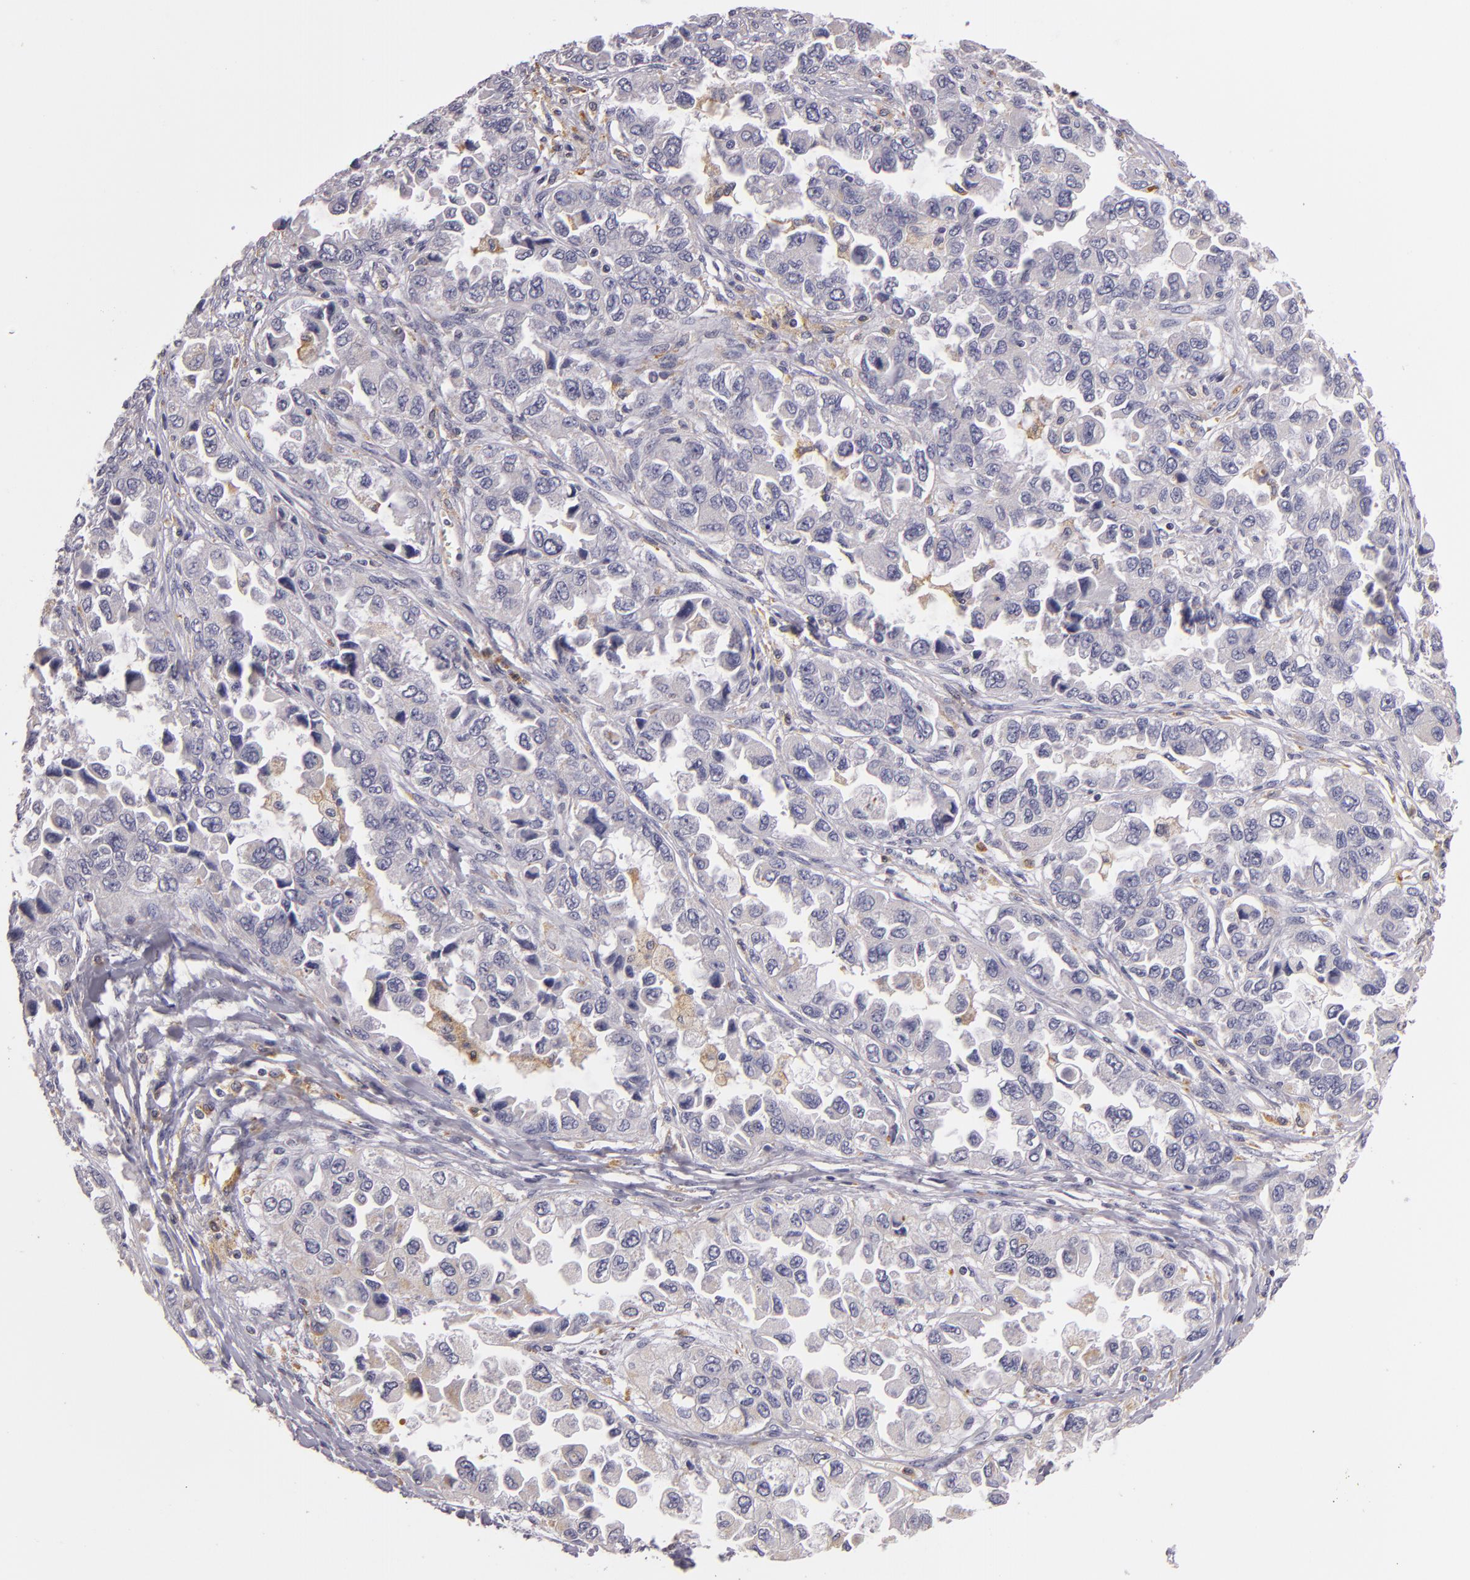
{"staining": {"intensity": "moderate", "quantity": "<25%", "location": "cytoplasmic/membranous"}, "tissue": "ovarian cancer", "cell_type": "Tumor cells", "image_type": "cancer", "snomed": [{"axis": "morphology", "description": "Cystadenocarcinoma, serous, NOS"}, {"axis": "topography", "description": "Ovary"}], "caption": "IHC of ovarian cancer displays low levels of moderate cytoplasmic/membranous positivity in about <25% of tumor cells.", "gene": "TLR8", "patient": {"sex": "female", "age": 84}}